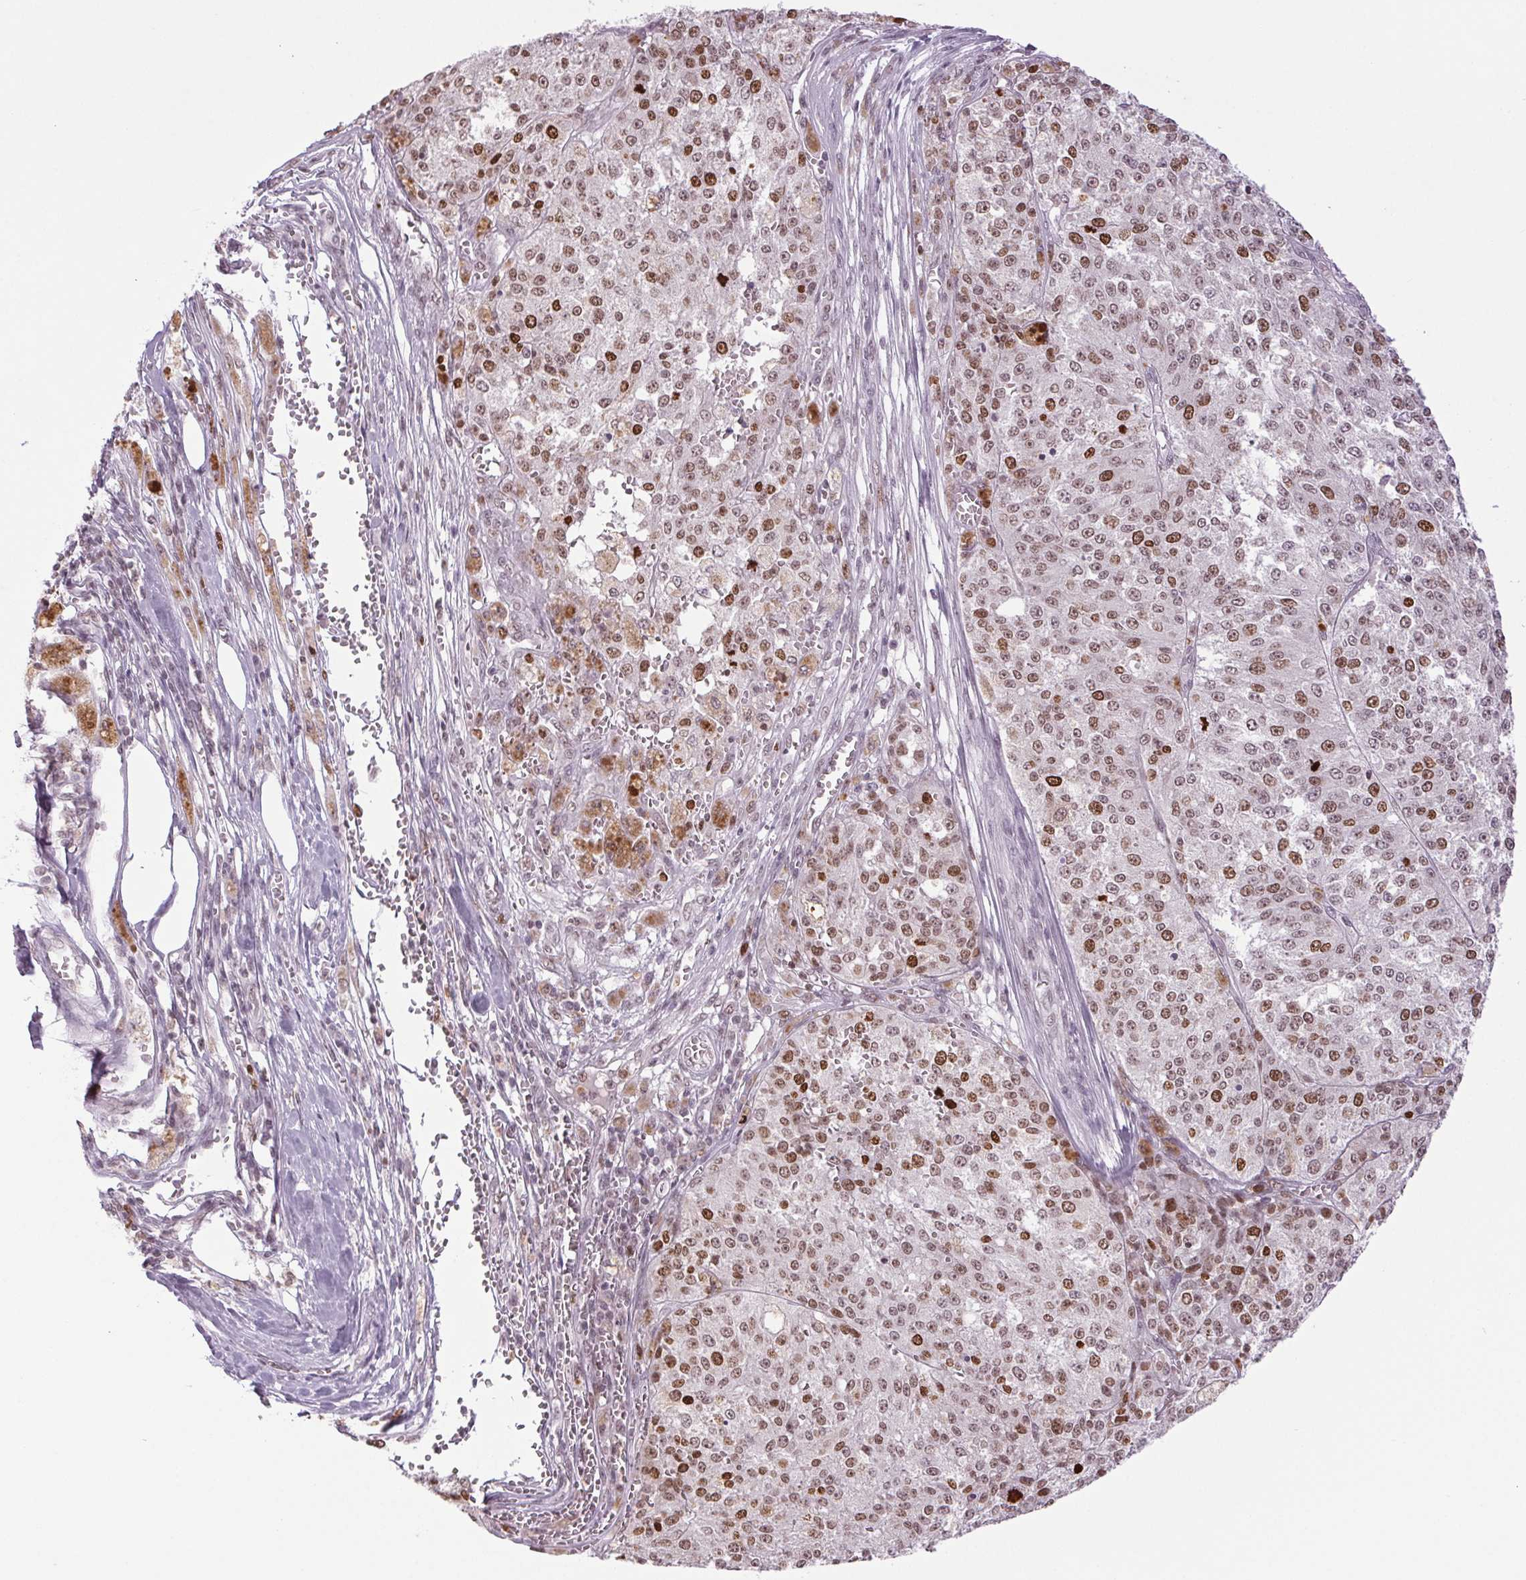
{"staining": {"intensity": "moderate", "quantity": ">75%", "location": "nuclear"}, "tissue": "melanoma", "cell_type": "Tumor cells", "image_type": "cancer", "snomed": [{"axis": "morphology", "description": "Malignant melanoma, Metastatic site"}, {"axis": "topography", "description": "Lymph node"}], "caption": "DAB (3,3'-diaminobenzidine) immunohistochemical staining of human melanoma displays moderate nuclear protein positivity in about >75% of tumor cells.", "gene": "SMIM6", "patient": {"sex": "female", "age": 64}}